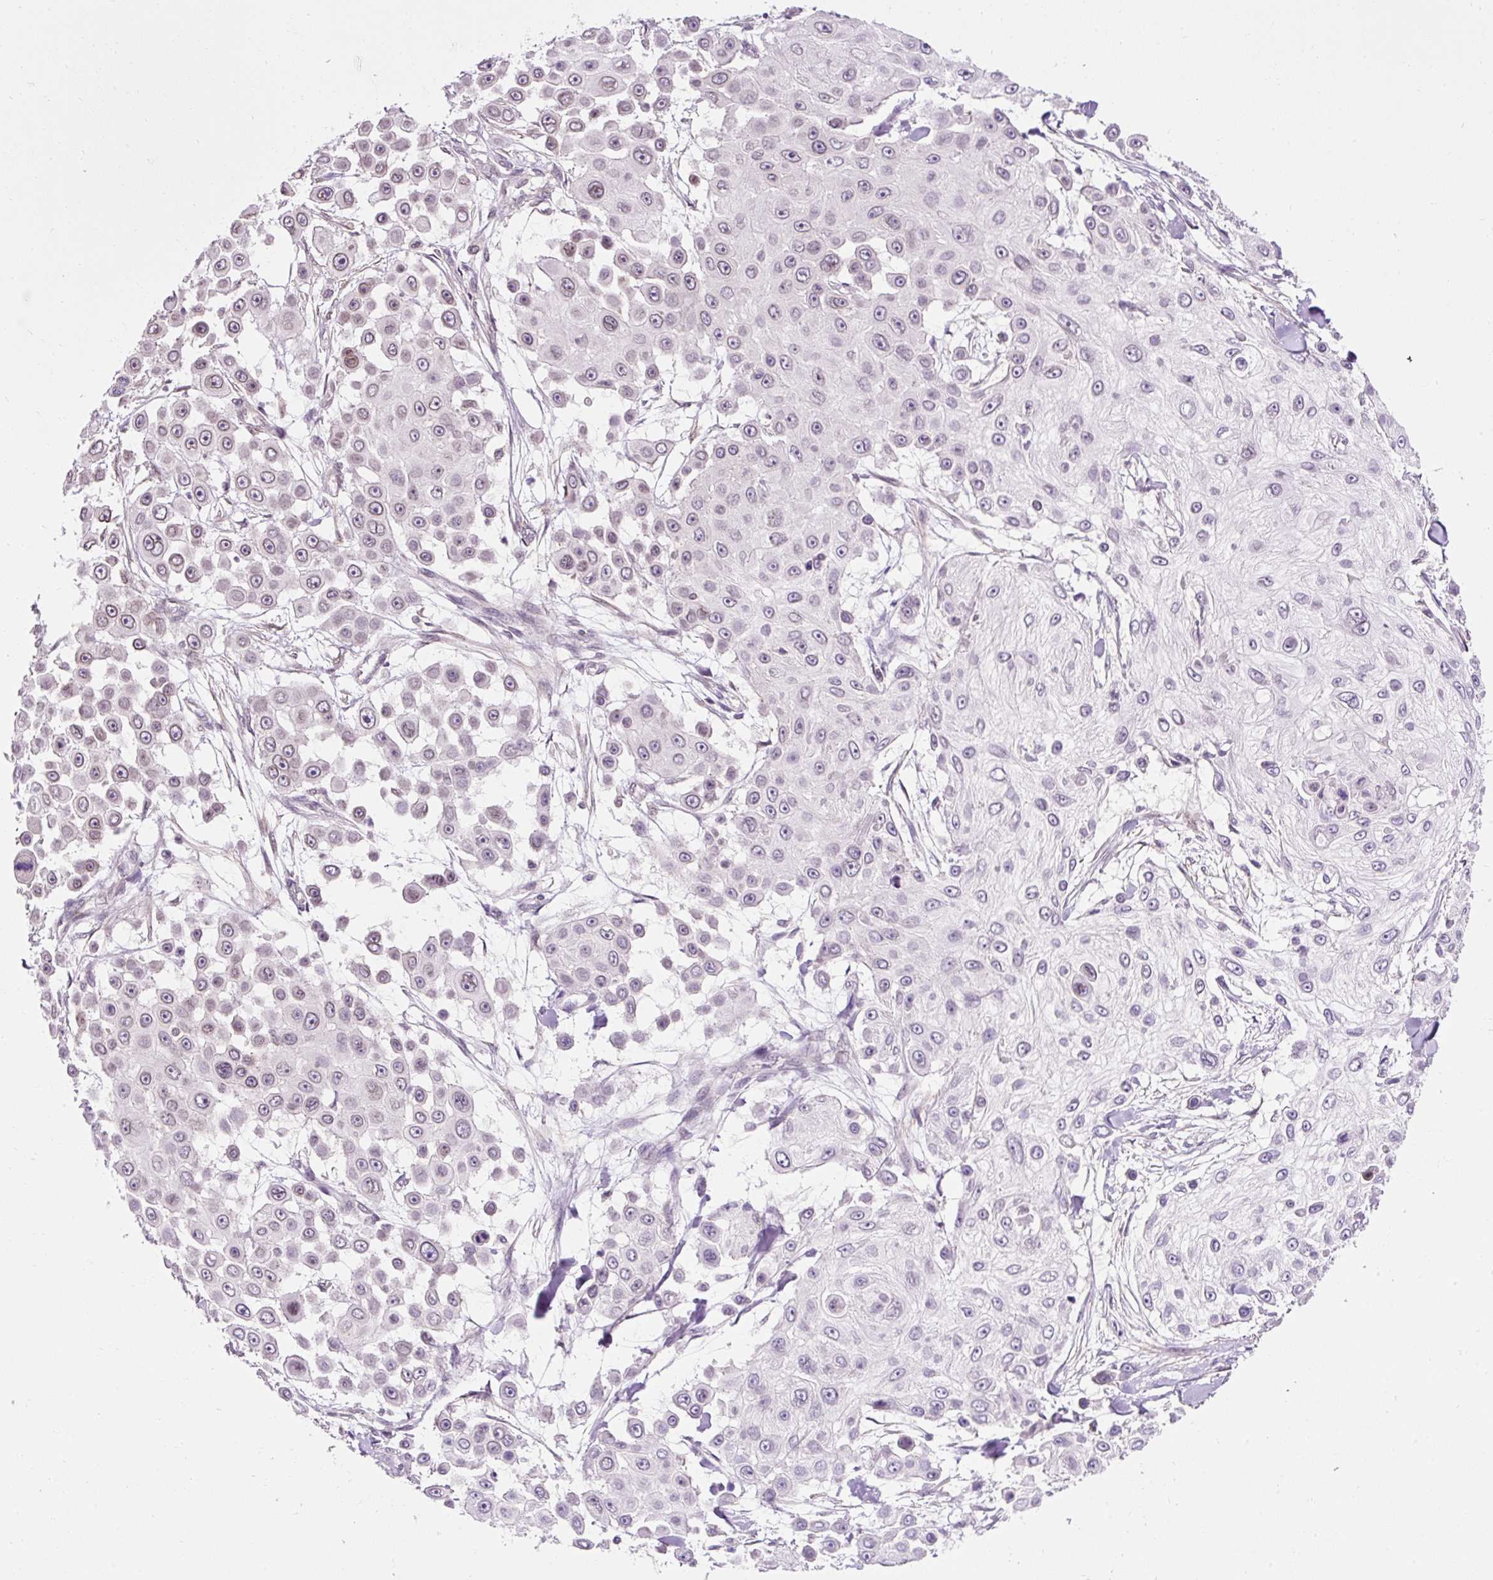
{"staining": {"intensity": "moderate", "quantity": "25%-75%", "location": "cytoplasmic/membranous,nuclear"}, "tissue": "skin cancer", "cell_type": "Tumor cells", "image_type": "cancer", "snomed": [{"axis": "morphology", "description": "Squamous cell carcinoma, NOS"}, {"axis": "topography", "description": "Skin"}], "caption": "The histopathology image shows staining of skin cancer, revealing moderate cytoplasmic/membranous and nuclear protein expression (brown color) within tumor cells.", "gene": "ZNF610", "patient": {"sex": "male", "age": 67}}